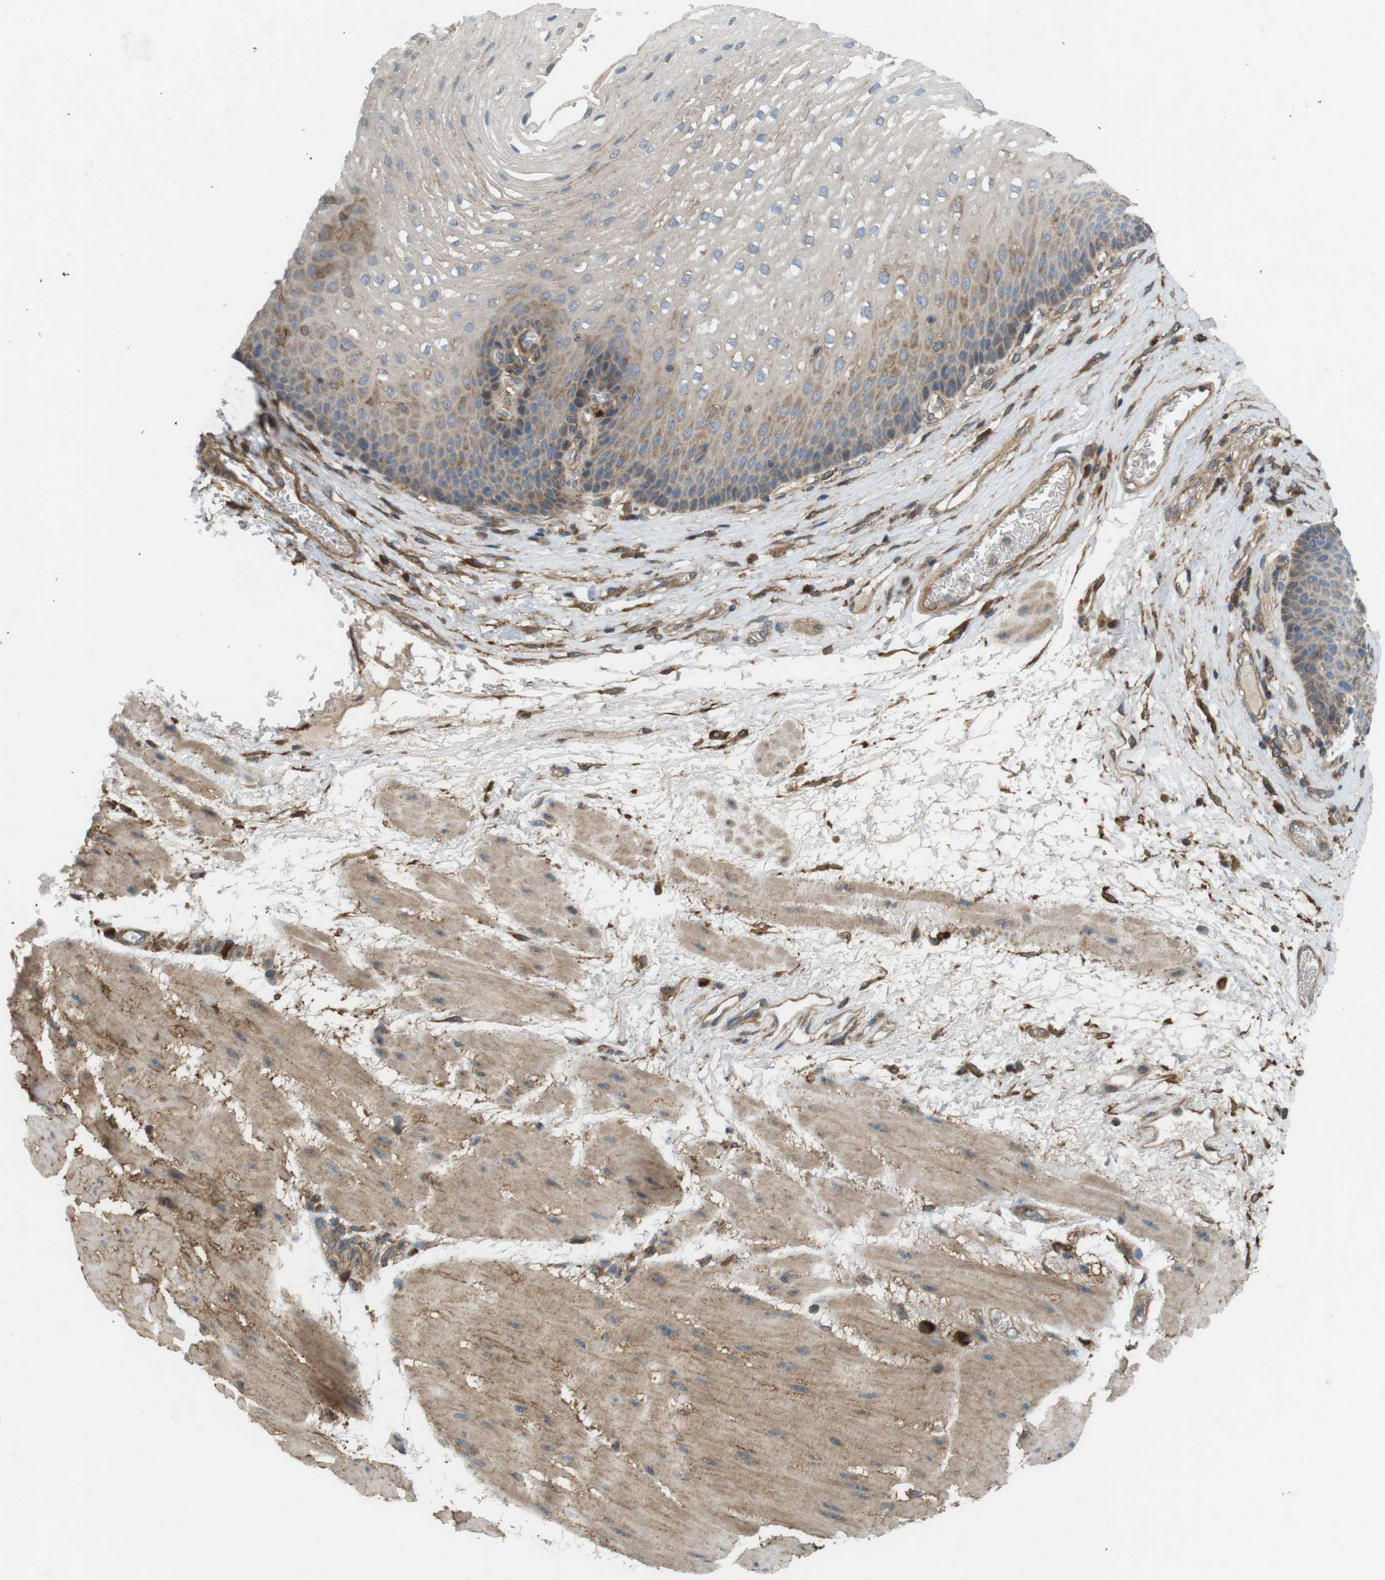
{"staining": {"intensity": "moderate", "quantity": "25%-75%", "location": "cytoplasmic/membranous"}, "tissue": "esophagus", "cell_type": "Squamous epithelial cells", "image_type": "normal", "snomed": [{"axis": "morphology", "description": "Normal tissue, NOS"}, {"axis": "topography", "description": "Esophagus"}], "caption": "Protein positivity by IHC displays moderate cytoplasmic/membranous expression in approximately 25%-75% of squamous epithelial cells in benign esophagus.", "gene": "DDAH2", "patient": {"sex": "male", "age": 48}}